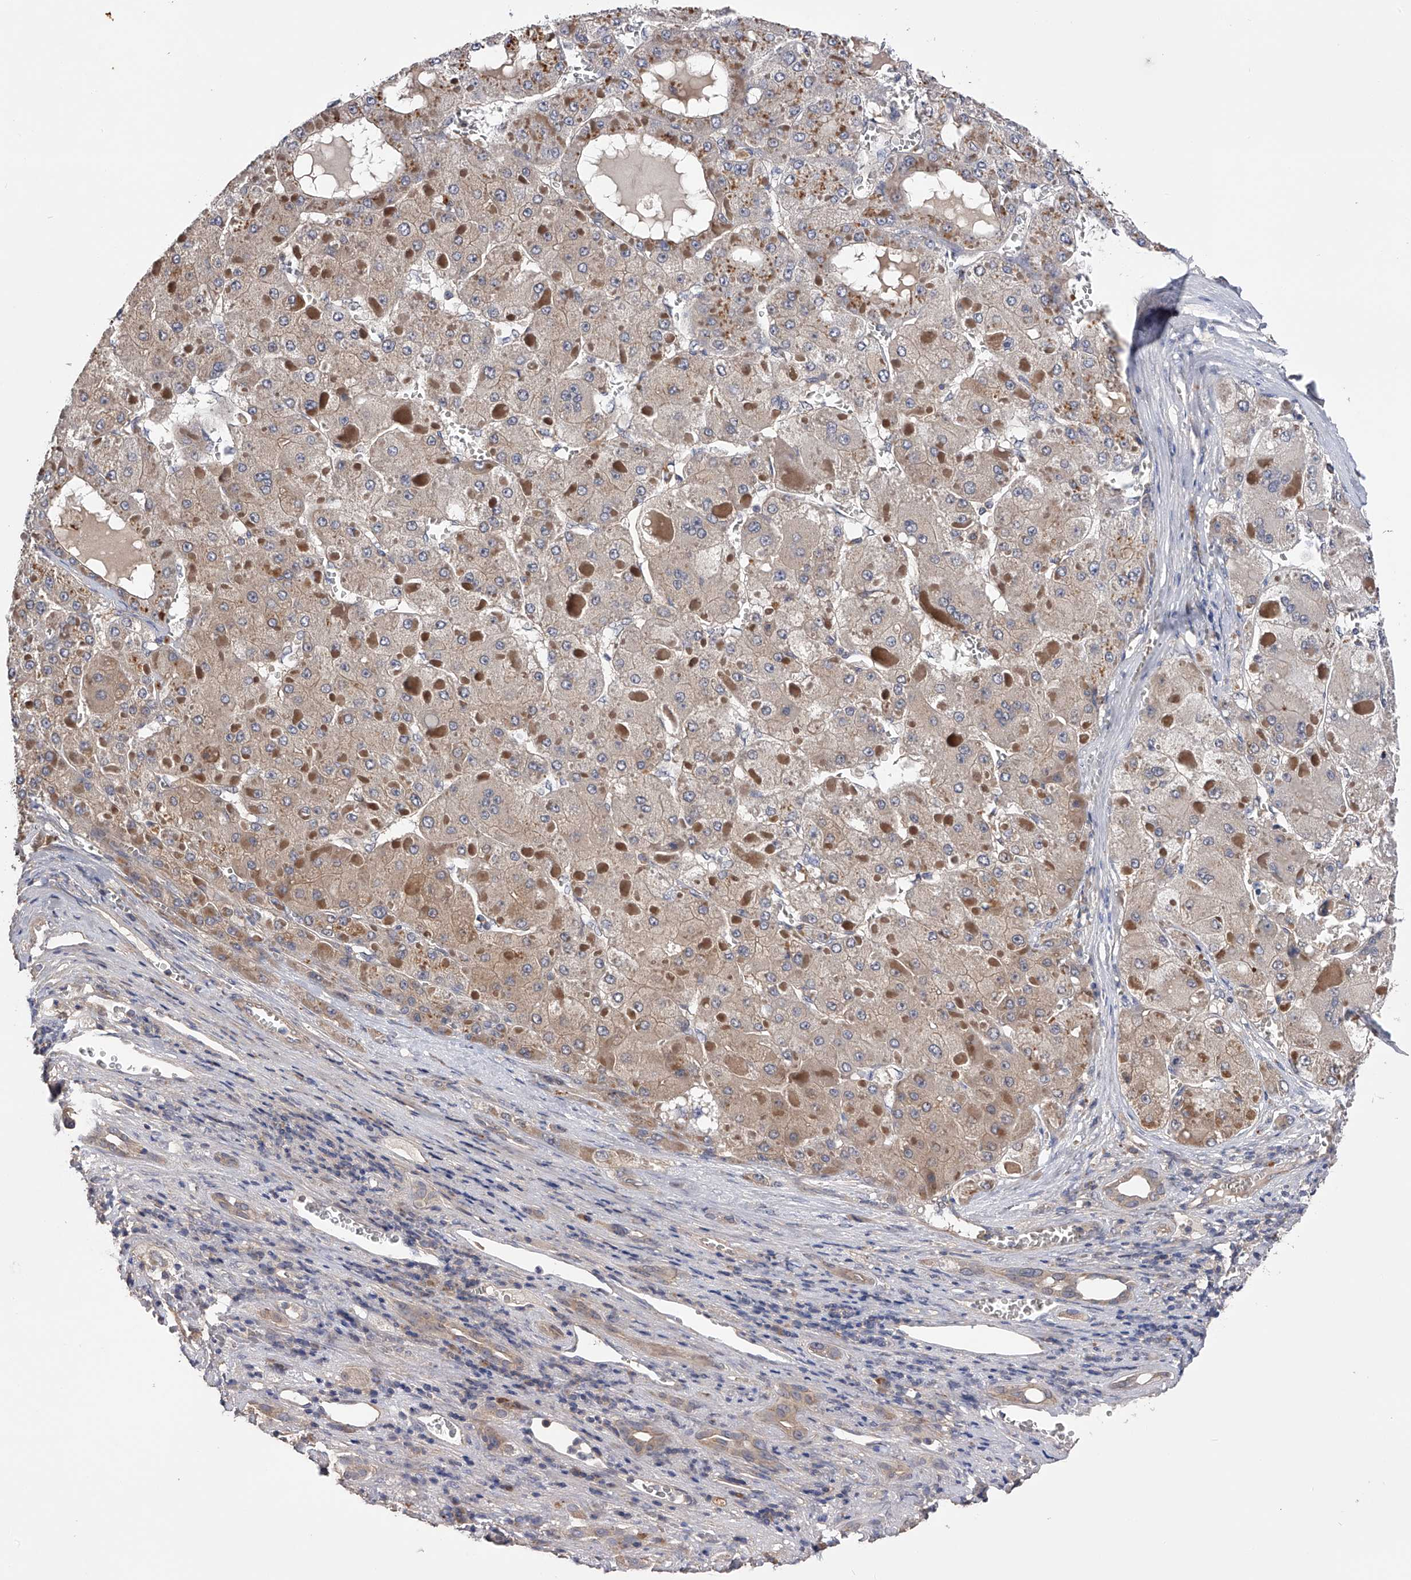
{"staining": {"intensity": "negative", "quantity": "none", "location": "none"}, "tissue": "liver cancer", "cell_type": "Tumor cells", "image_type": "cancer", "snomed": [{"axis": "morphology", "description": "Carcinoma, Hepatocellular, NOS"}, {"axis": "topography", "description": "Liver"}], "caption": "High magnification brightfield microscopy of liver cancer stained with DAB (brown) and counterstained with hematoxylin (blue): tumor cells show no significant expression.", "gene": "CFAP298", "patient": {"sex": "female", "age": 73}}